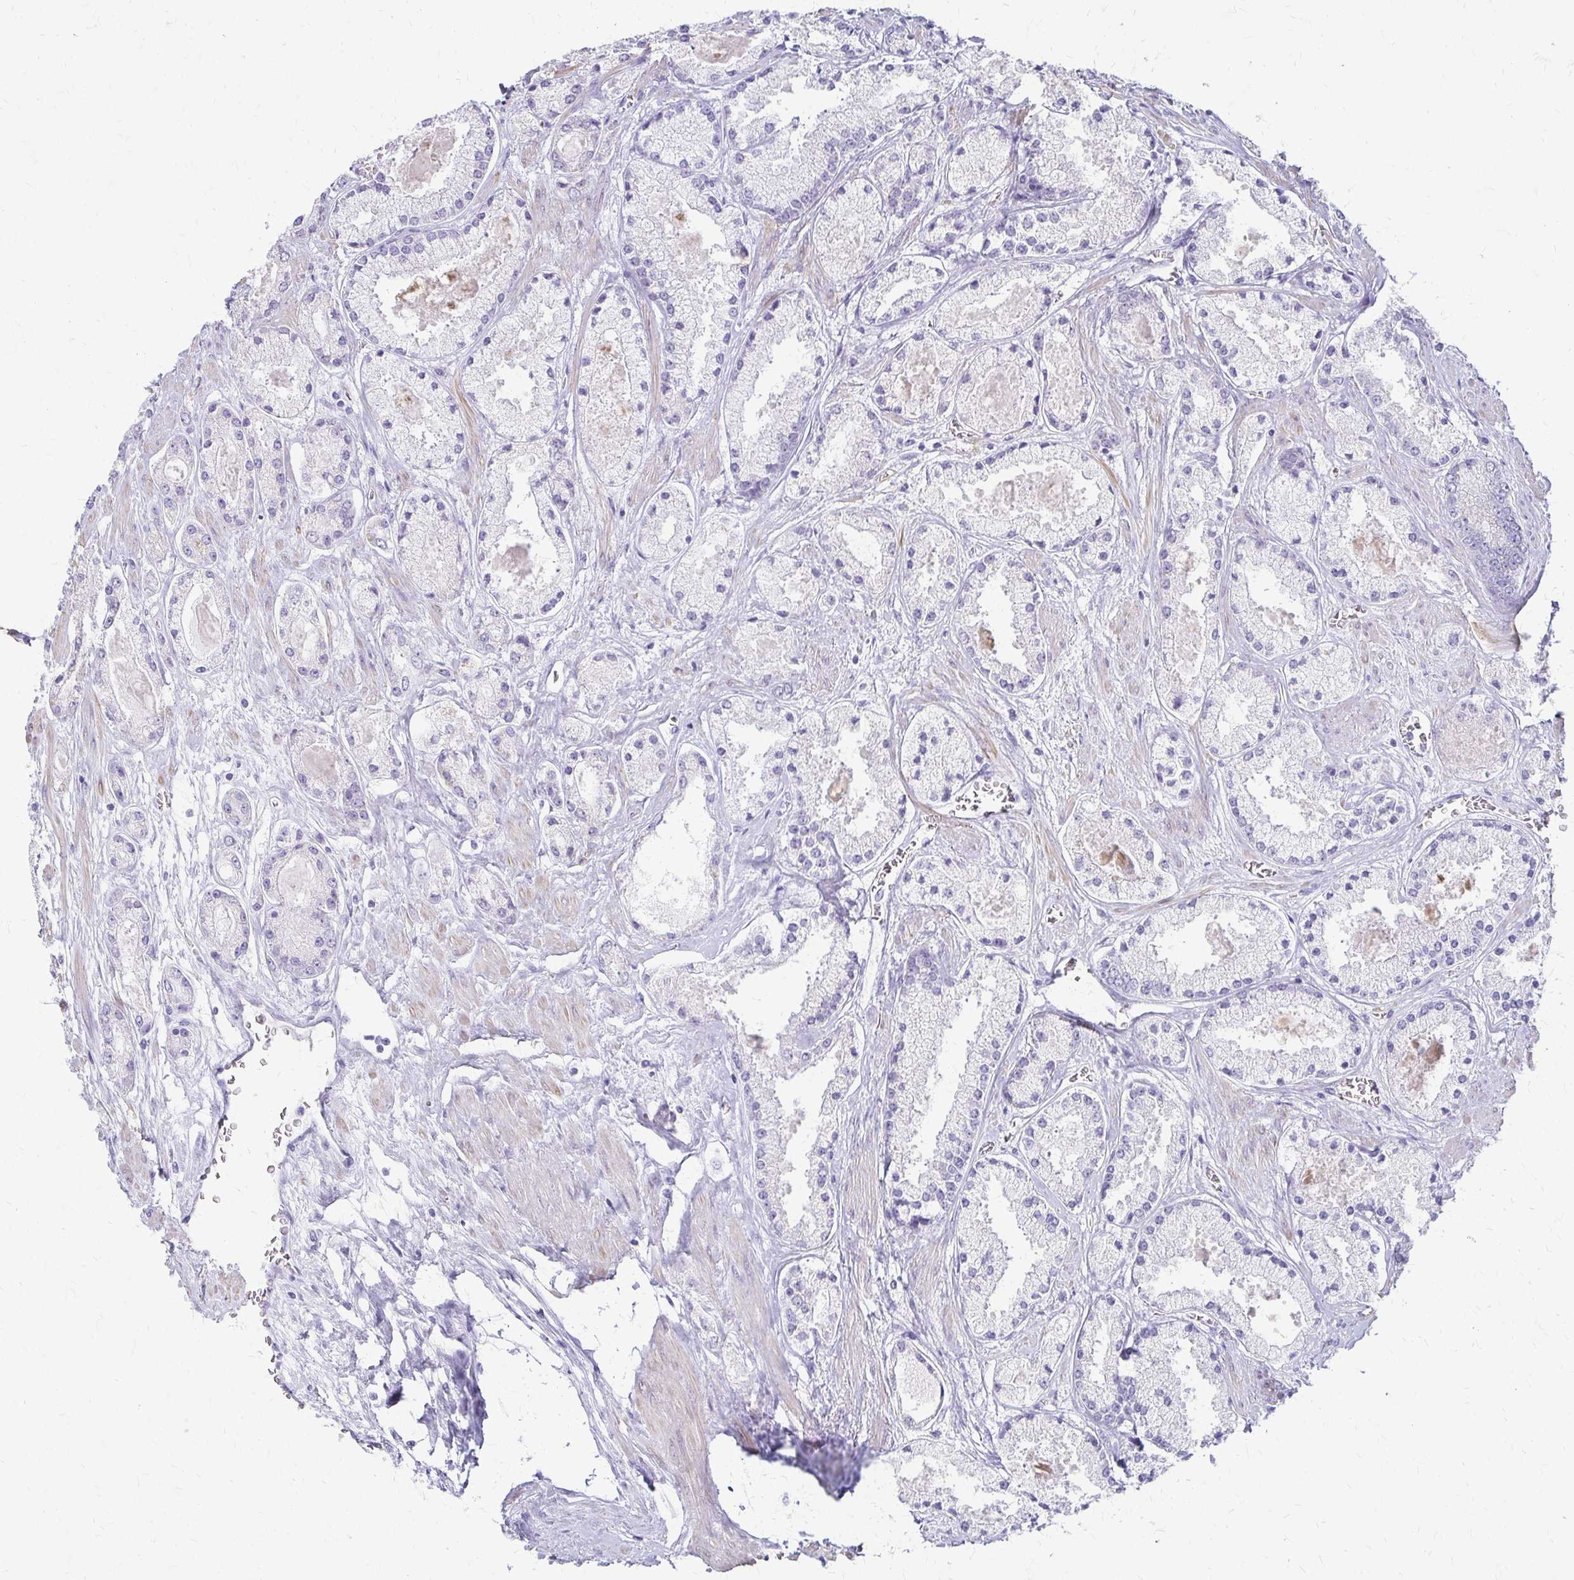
{"staining": {"intensity": "negative", "quantity": "none", "location": "none"}, "tissue": "prostate cancer", "cell_type": "Tumor cells", "image_type": "cancer", "snomed": [{"axis": "morphology", "description": "Adenocarcinoma, High grade"}, {"axis": "topography", "description": "Prostate"}], "caption": "Human prostate cancer stained for a protein using immunohistochemistry demonstrates no staining in tumor cells.", "gene": "IVL", "patient": {"sex": "male", "age": 67}}